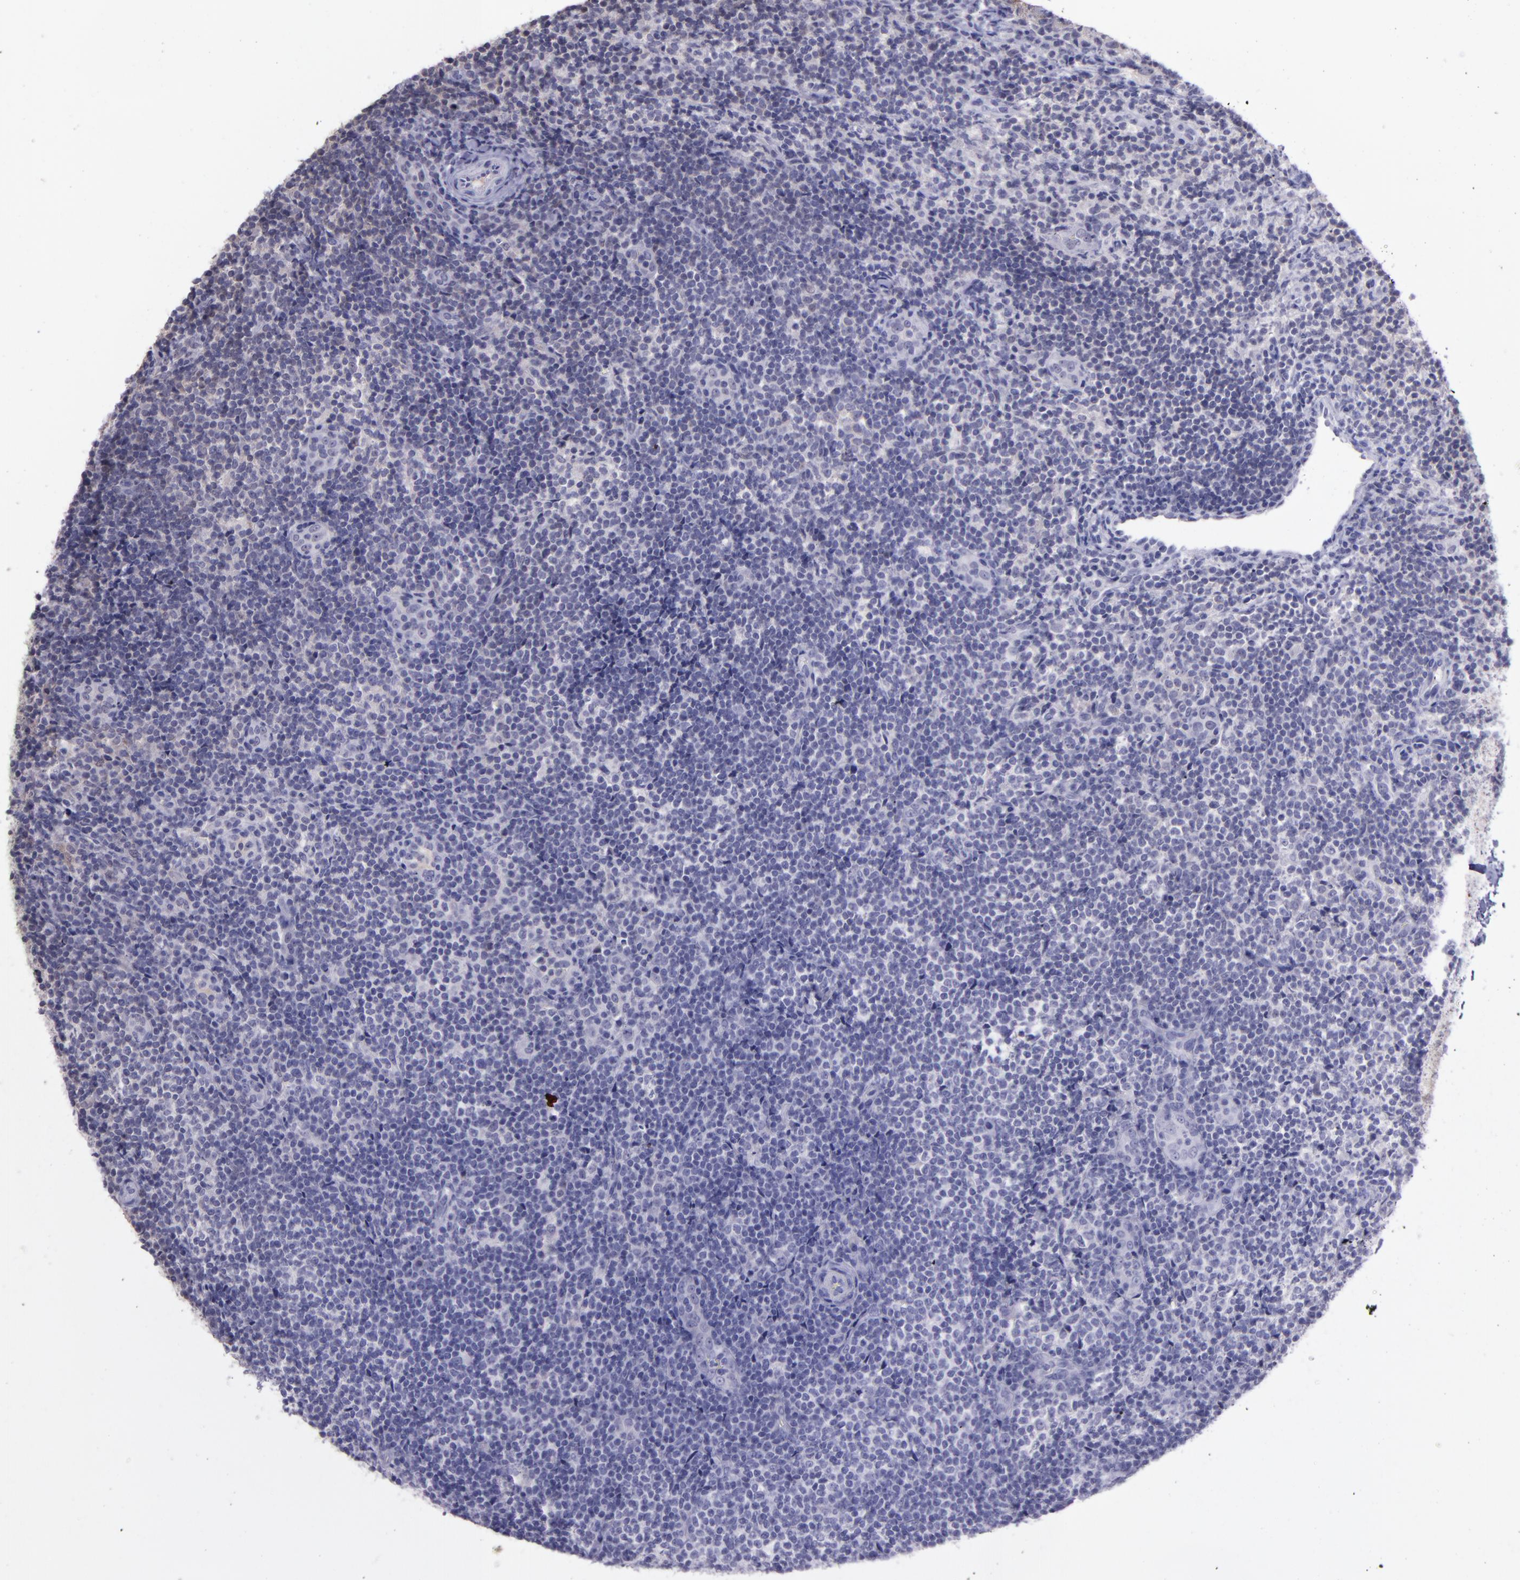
{"staining": {"intensity": "weak", "quantity": "<25%", "location": "cytoplasmic/membranous,nuclear"}, "tissue": "lymphoma", "cell_type": "Tumor cells", "image_type": "cancer", "snomed": [{"axis": "morphology", "description": "Malignant lymphoma, non-Hodgkin's type, Low grade"}, {"axis": "topography", "description": "Lymph node"}], "caption": "Low-grade malignant lymphoma, non-Hodgkin's type was stained to show a protein in brown. There is no significant positivity in tumor cells.", "gene": "SERPINF2", "patient": {"sex": "female", "age": 76}}